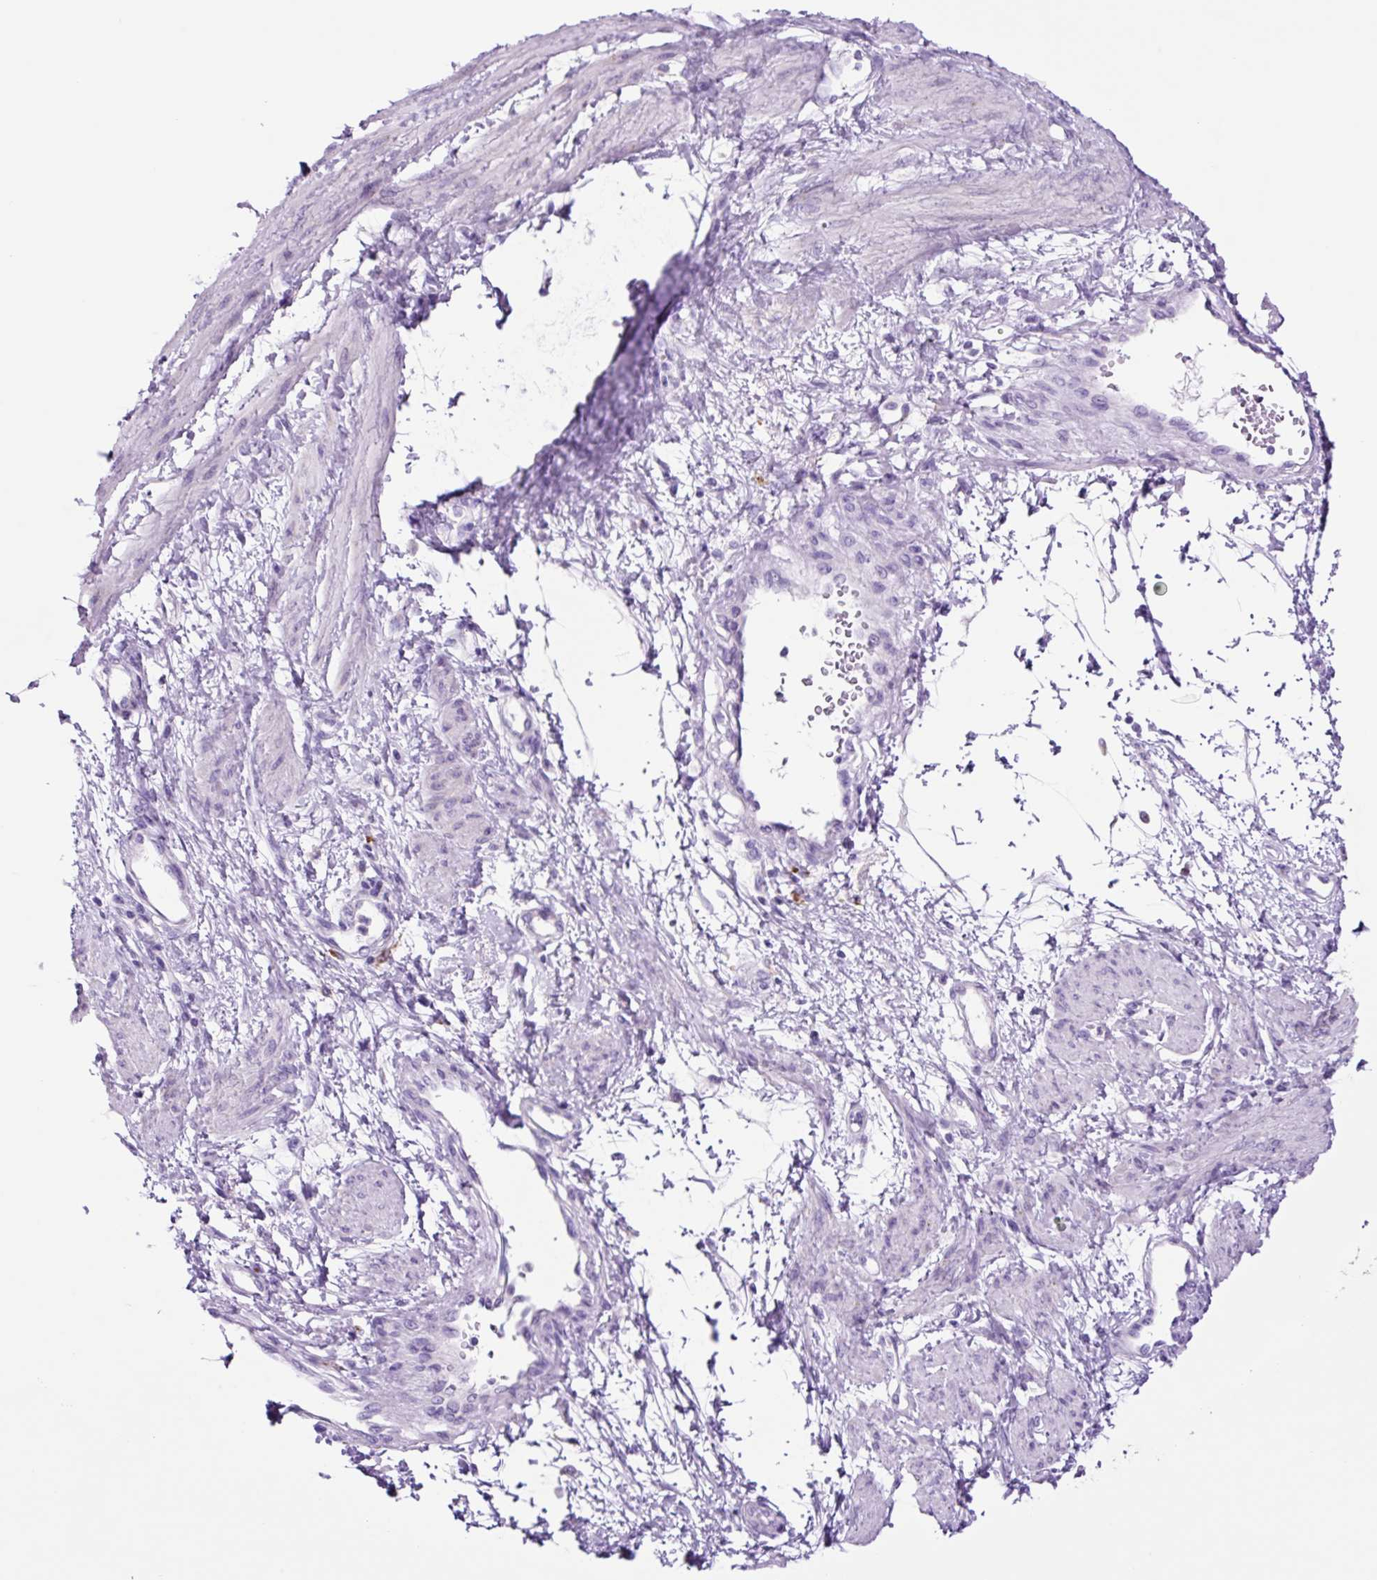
{"staining": {"intensity": "negative", "quantity": "none", "location": "none"}, "tissue": "smooth muscle", "cell_type": "Smooth muscle cells", "image_type": "normal", "snomed": [{"axis": "morphology", "description": "Normal tissue, NOS"}, {"axis": "topography", "description": "Smooth muscle"}, {"axis": "topography", "description": "Uterus"}], "caption": "Immunohistochemical staining of benign human smooth muscle exhibits no significant positivity in smooth muscle cells. The staining was performed using DAB to visualize the protein expression in brown, while the nuclei were stained in blue with hematoxylin (Magnification: 20x).", "gene": "LCN10", "patient": {"sex": "female", "age": 39}}